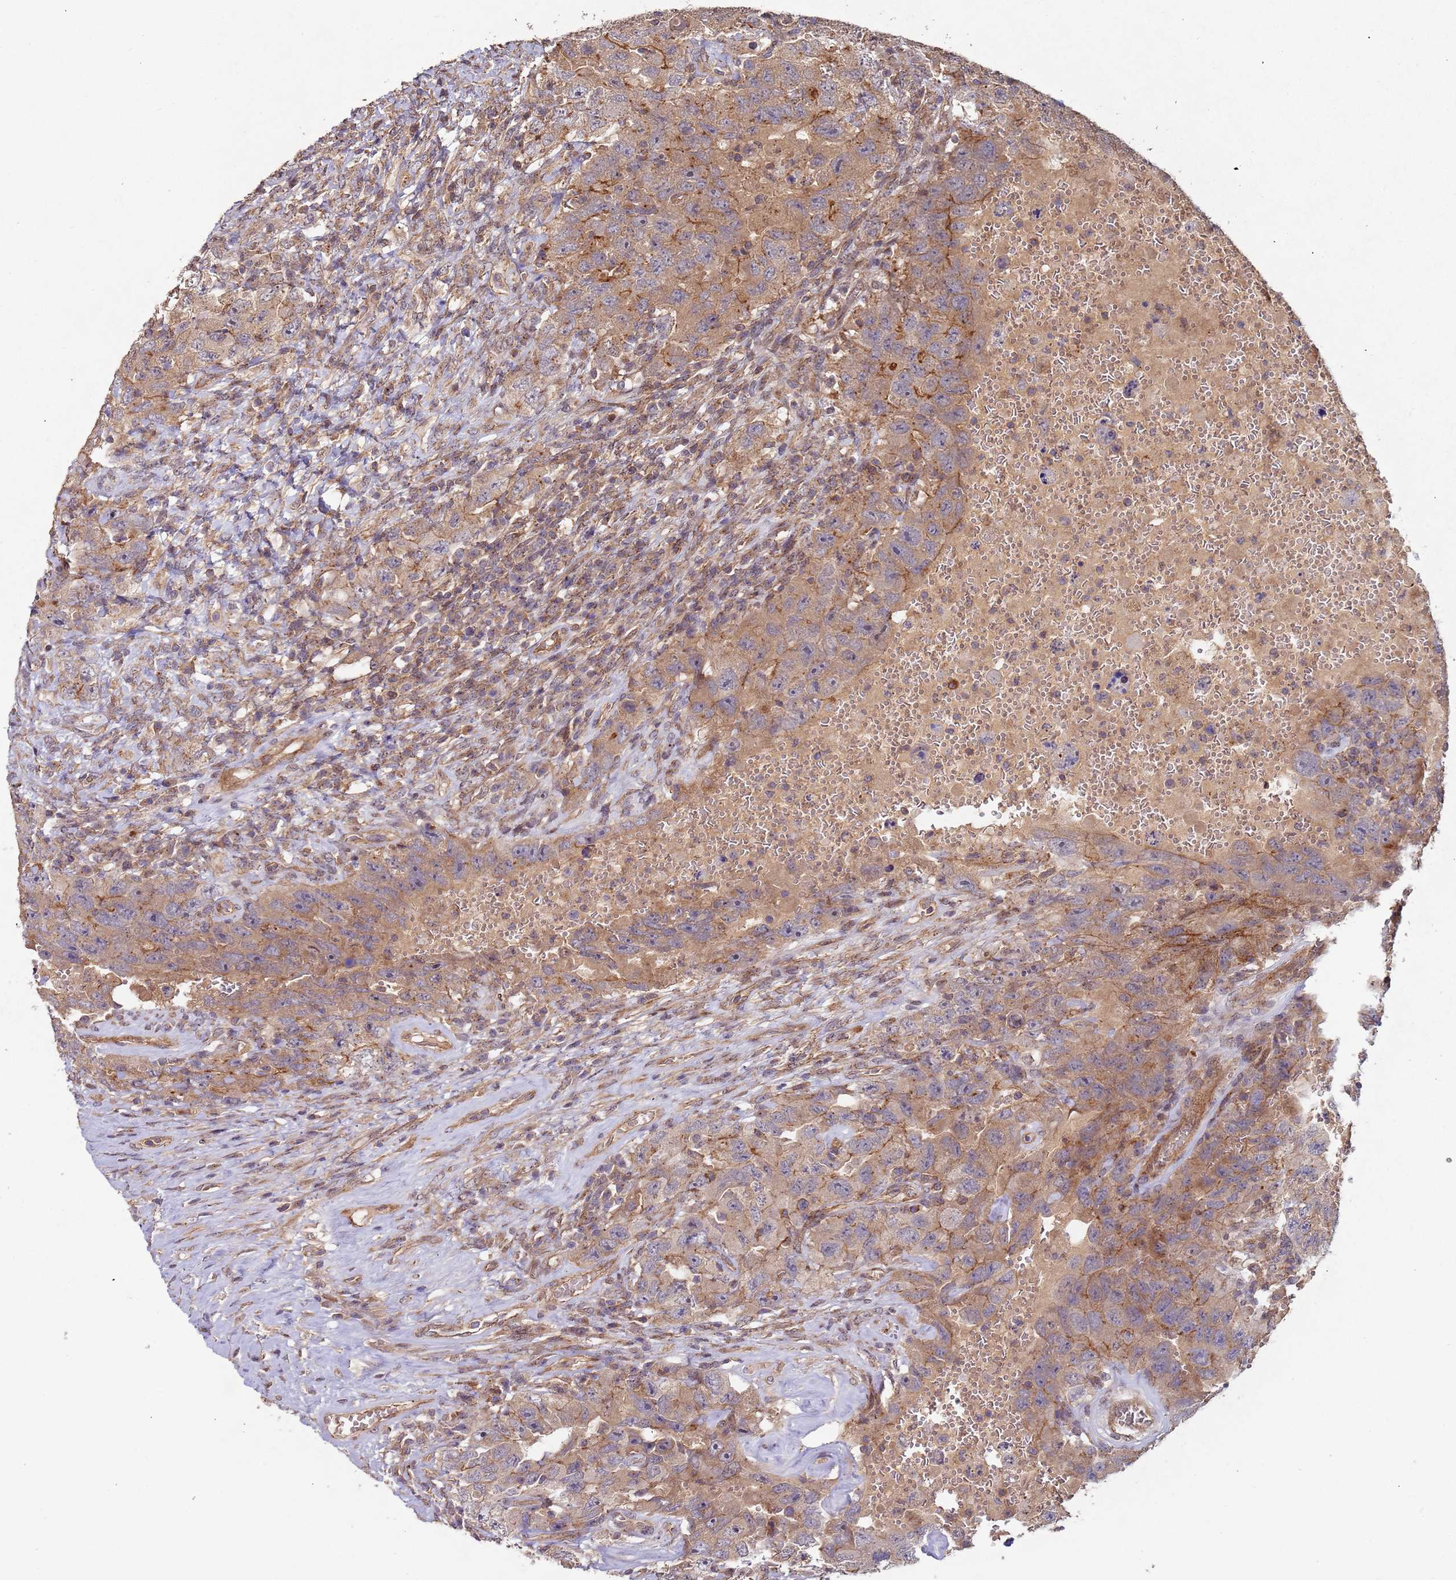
{"staining": {"intensity": "moderate", "quantity": "<25%", "location": "cytoplasmic/membranous"}, "tissue": "testis cancer", "cell_type": "Tumor cells", "image_type": "cancer", "snomed": [{"axis": "morphology", "description": "Carcinoma, Embryonal, NOS"}, {"axis": "topography", "description": "Testis"}], "caption": "A high-resolution image shows immunohistochemistry staining of testis cancer, which demonstrates moderate cytoplasmic/membranous expression in about <25% of tumor cells. The staining is performed using DAB (3,3'-diaminobenzidine) brown chromogen to label protein expression. The nuclei are counter-stained blue using hematoxylin.", "gene": "KANSL1L", "patient": {"sex": "male", "age": 26}}